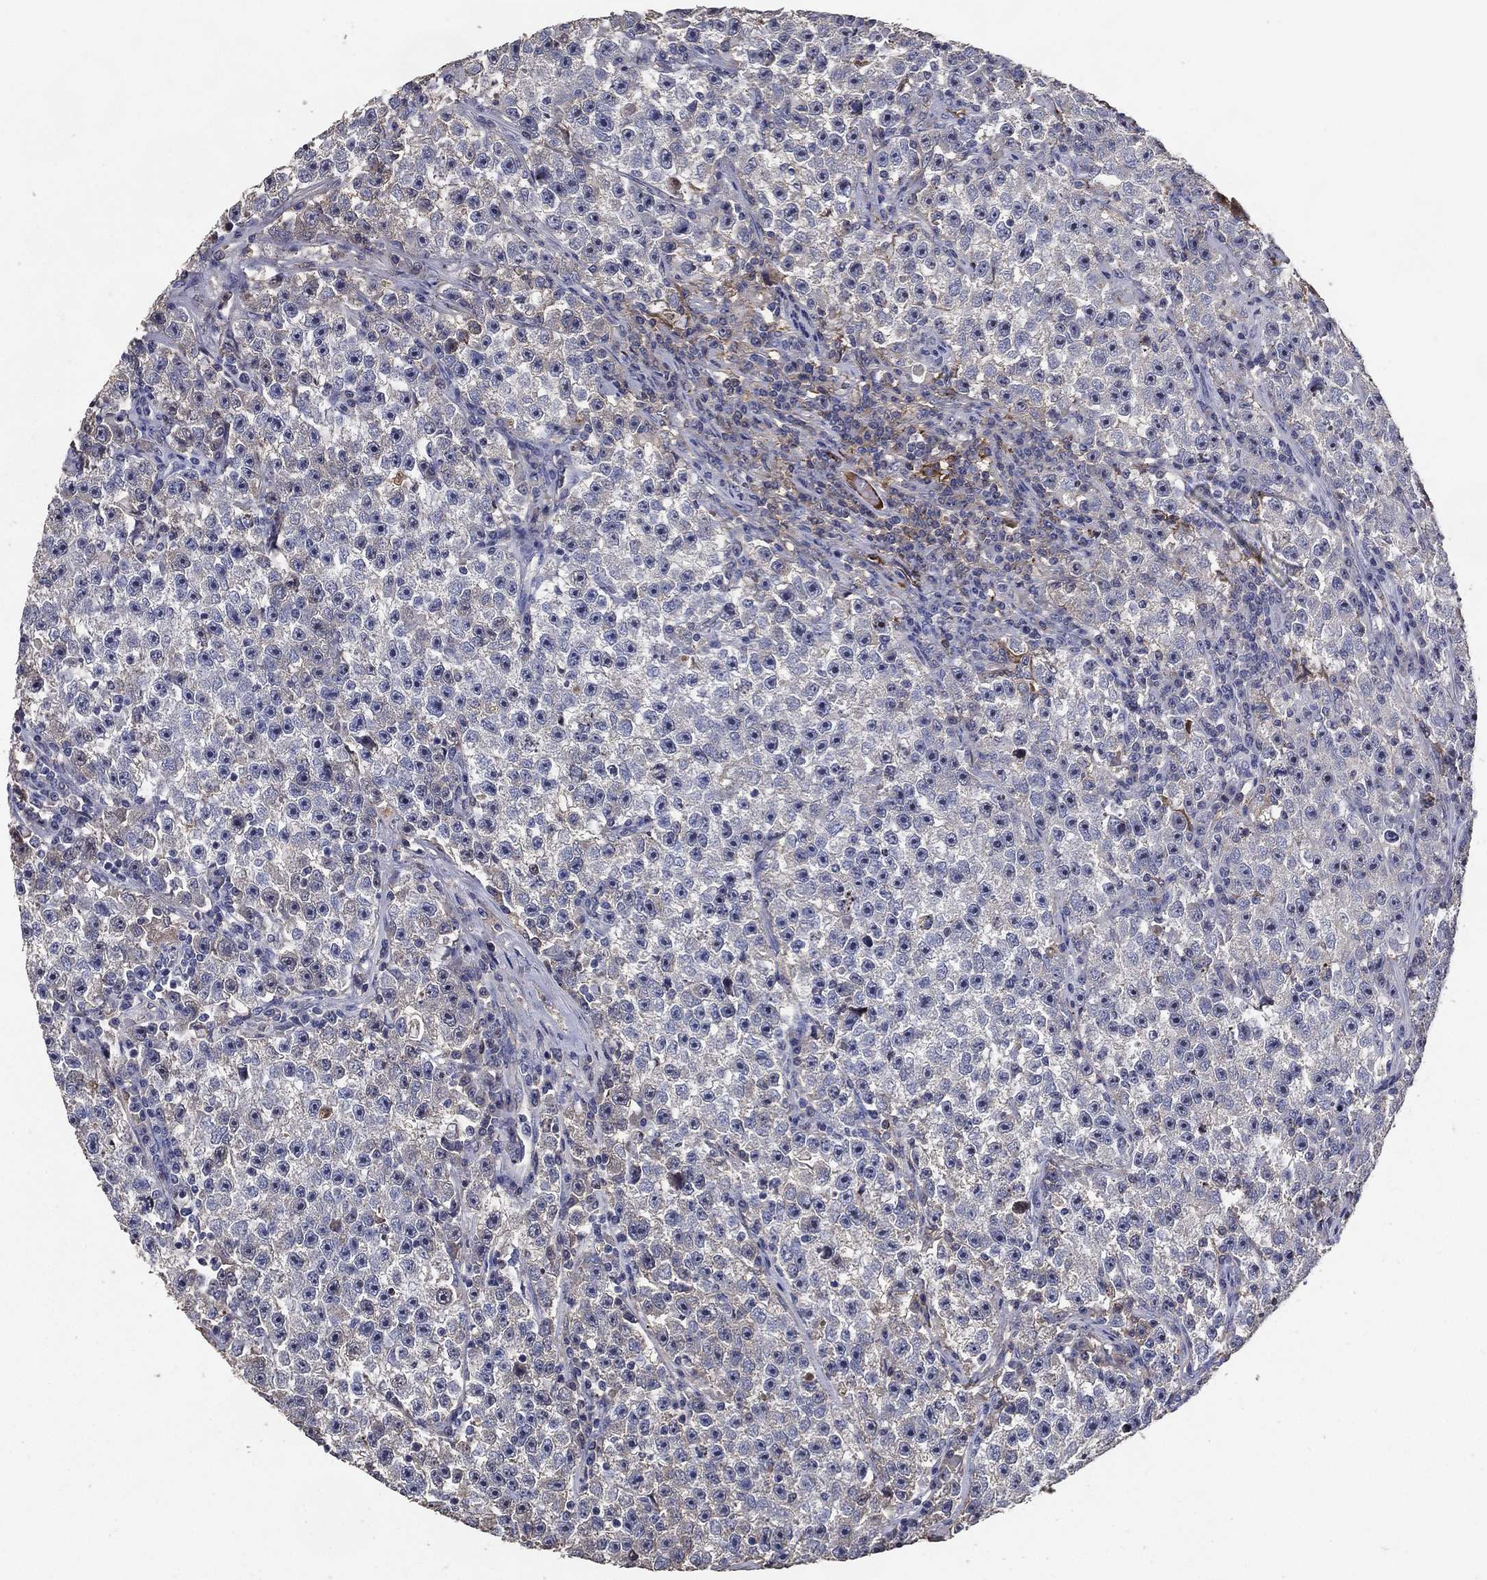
{"staining": {"intensity": "negative", "quantity": "none", "location": "none"}, "tissue": "testis cancer", "cell_type": "Tumor cells", "image_type": "cancer", "snomed": [{"axis": "morphology", "description": "Seminoma, NOS"}, {"axis": "topography", "description": "Testis"}], "caption": "The immunohistochemistry (IHC) photomicrograph has no significant staining in tumor cells of testis cancer tissue.", "gene": "EFNA1", "patient": {"sex": "male", "age": 22}}